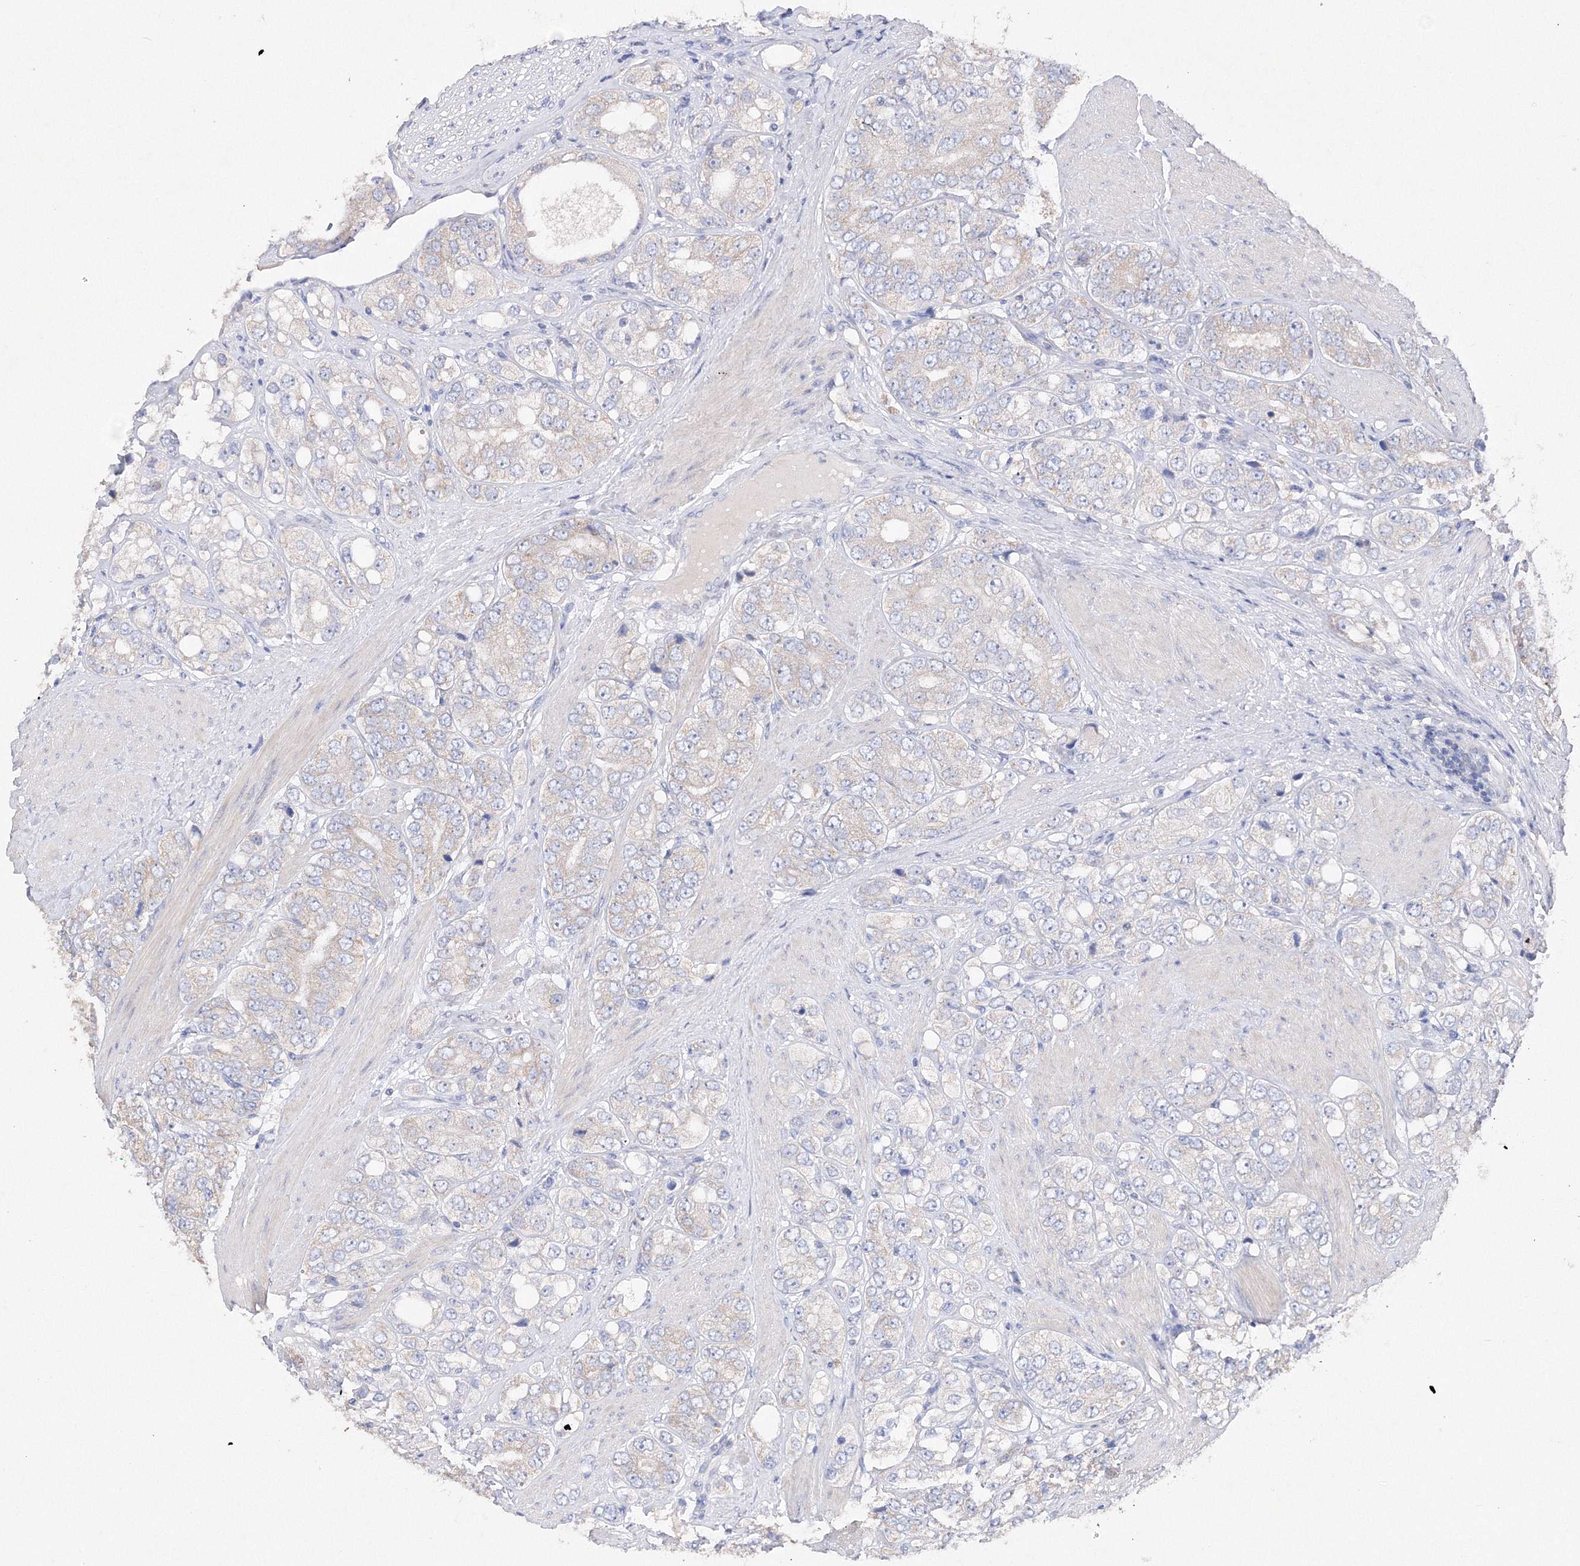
{"staining": {"intensity": "negative", "quantity": "none", "location": "none"}, "tissue": "prostate cancer", "cell_type": "Tumor cells", "image_type": "cancer", "snomed": [{"axis": "morphology", "description": "Adenocarcinoma, High grade"}, {"axis": "topography", "description": "Prostate"}], "caption": "Immunohistochemical staining of high-grade adenocarcinoma (prostate) shows no significant positivity in tumor cells.", "gene": "GLS", "patient": {"sex": "male", "age": 50}}